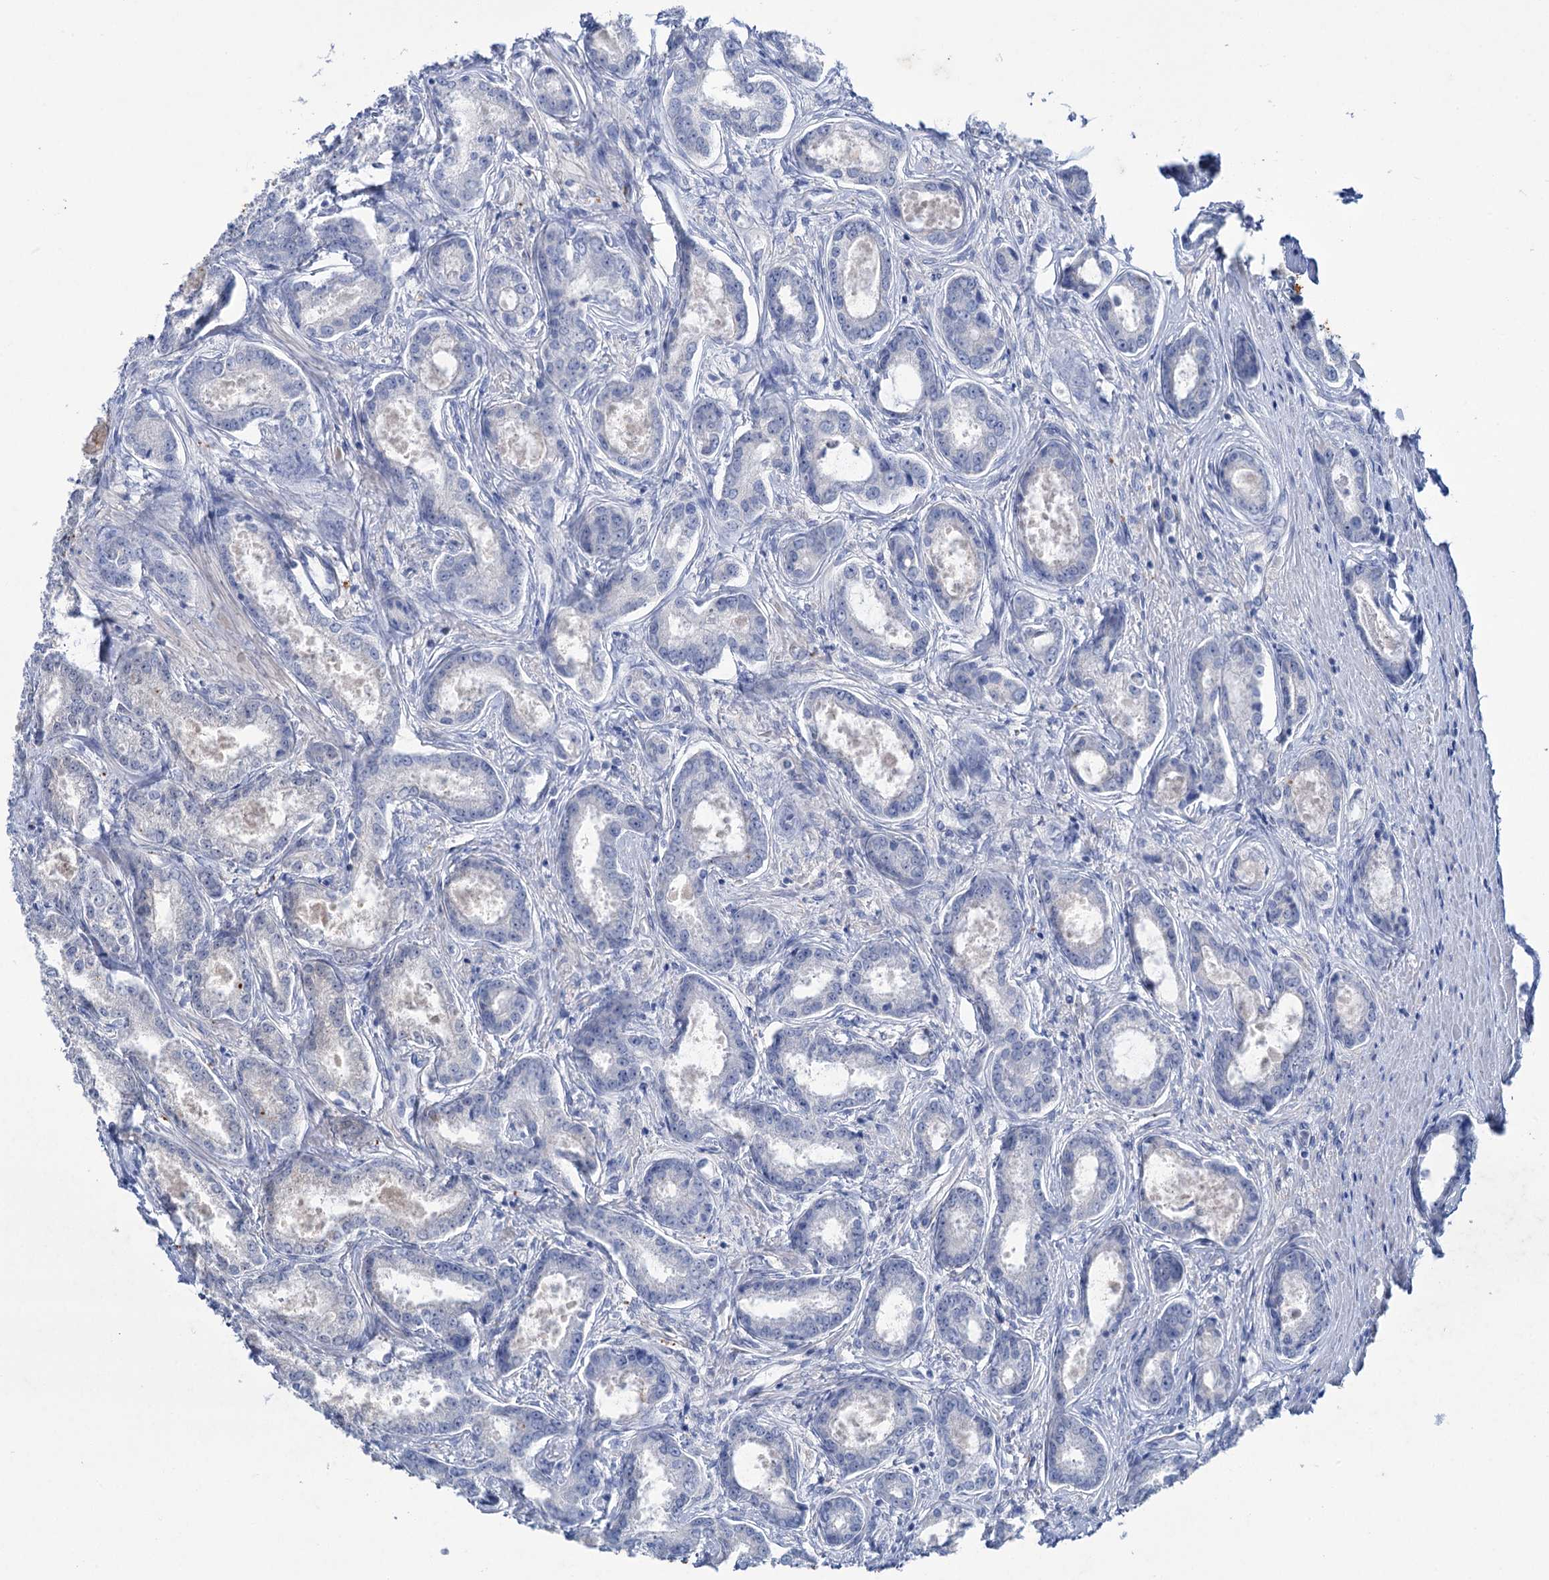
{"staining": {"intensity": "negative", "quantity": "none", "location": "none"}, "tissue": "prostate cancer", "cell_type": "Tumor cells", "image_type": "cancer", "snomed": [{"axis": "morphology", "description": "Adenocarcinoma, Low grade"}, {"axis": "topography", "description": "Prostate"}], "caption": "Photomicrograph shows no protein positivity in tumor cells of prostate adenocarcinoma (low-grade) tissue.", "gene": "LYZL4", "patient": {"sex": "male", "age": 68}}